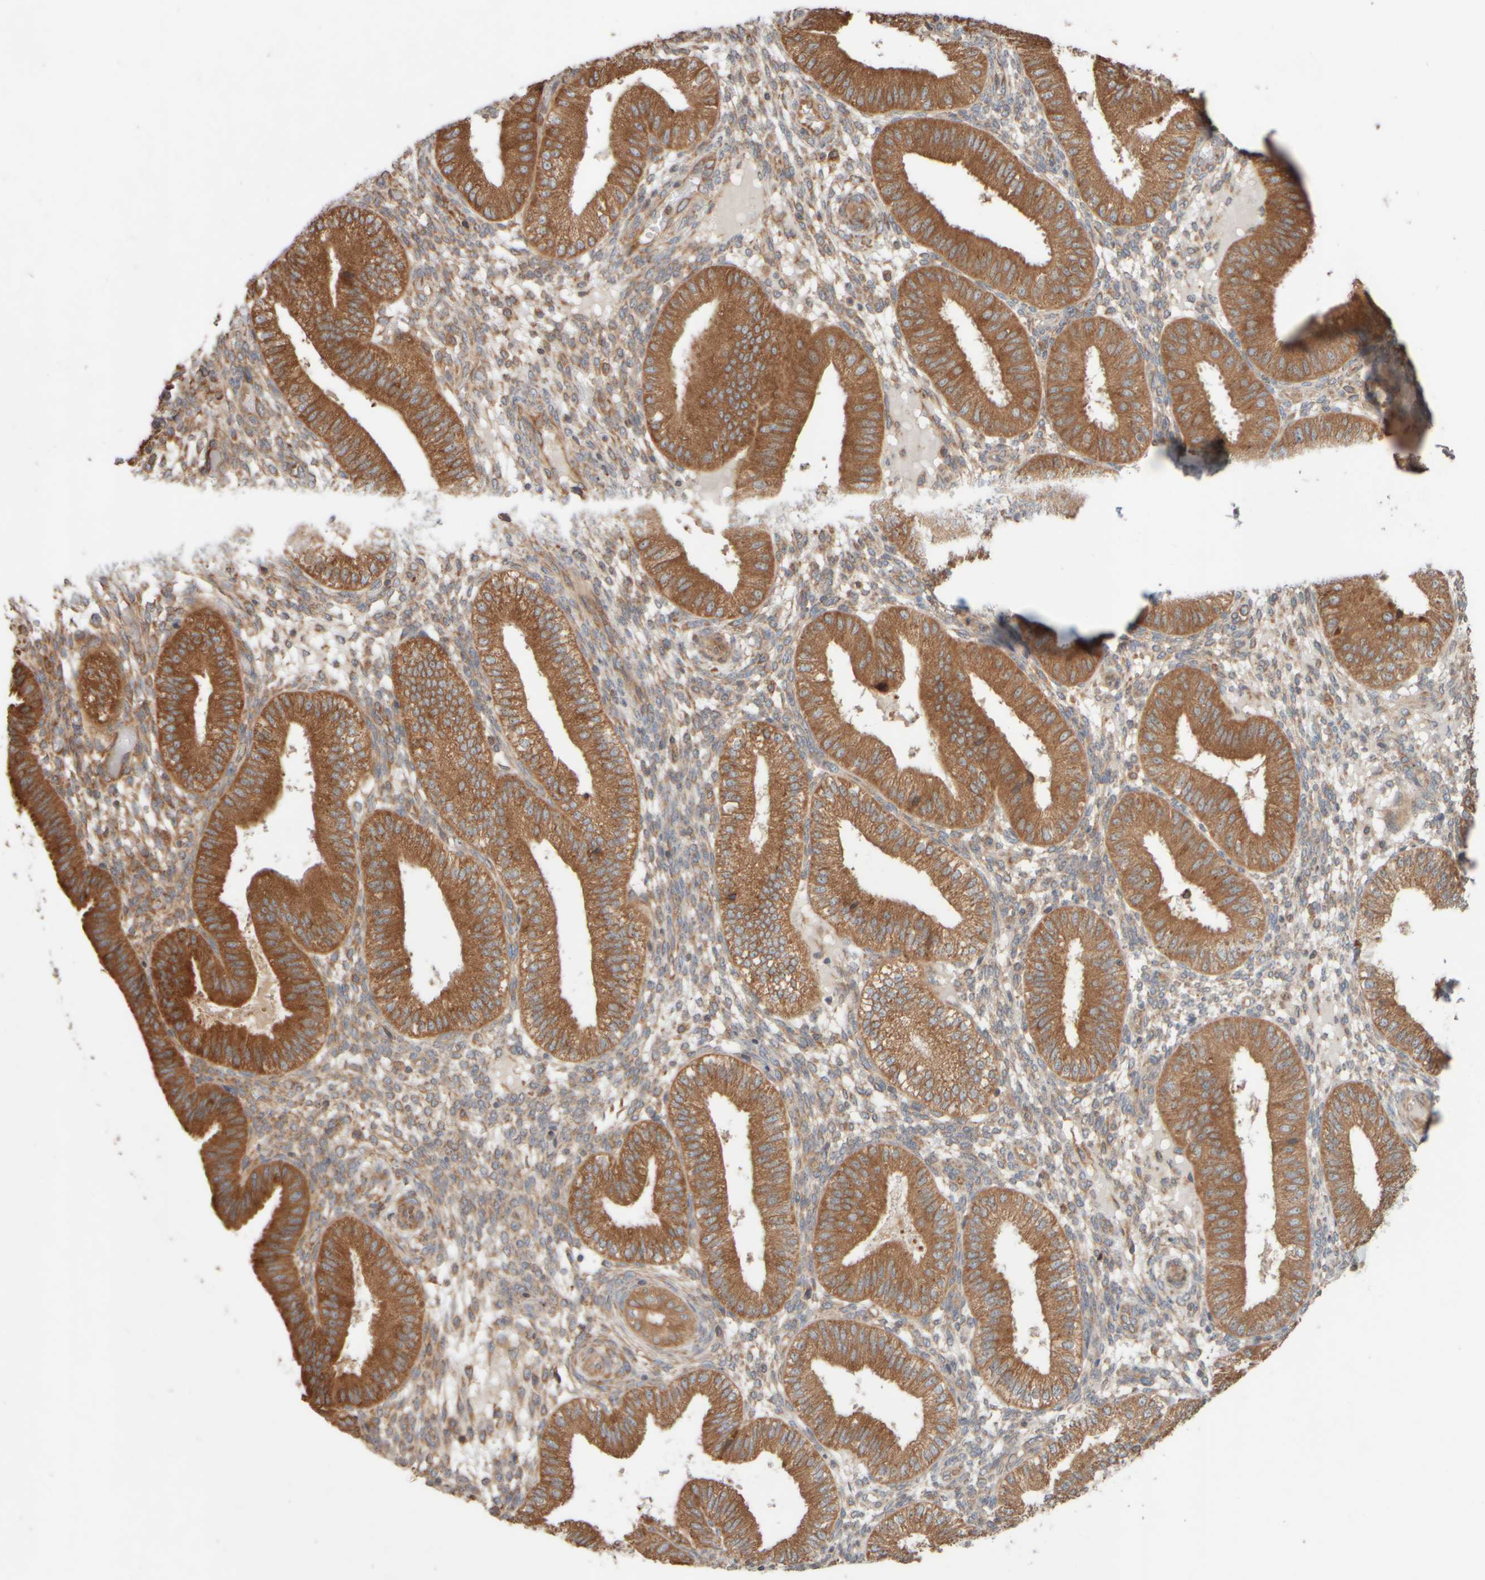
{"staining": {"intensity": "moderate", "quantity": "25%-75%", "location": "cytoplasmic/membranous"}, "tissue": "endometrium", "cell_type": "Cells in endometrial stroma", "image_type": "normal", "snomed": [{"axis": "morphology", "description": "Normal tissue, NOS"}, {"axis": "topography", "description": "Endometrium"}], "caption": "Benign endometrium demonstrates moderate cytoplasmic/membranous staining in approximately 25%-75% of cells in endometrial stroma, visualized by immunohistochemistry.", "gene": "EIF2B3", "patient": {"sex": "female", "age": 39}}